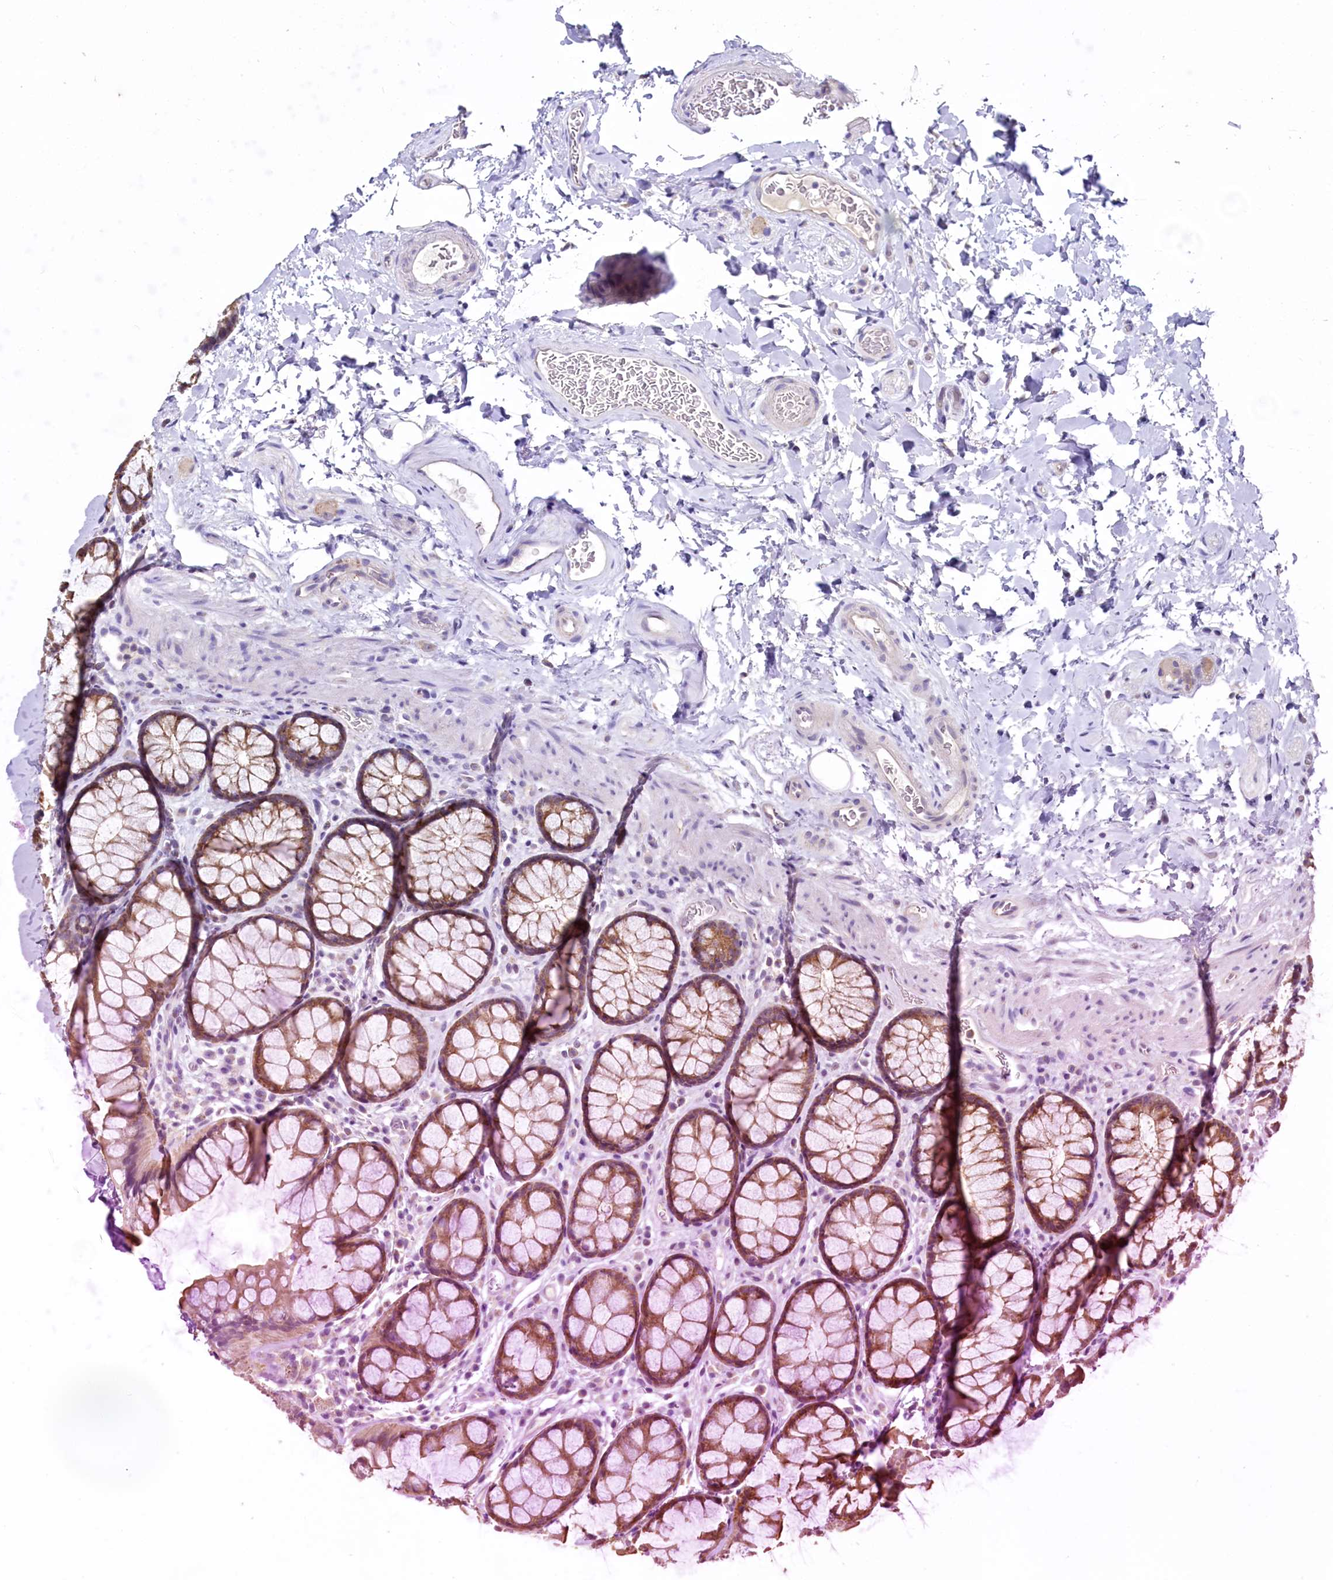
{"staining": {"intensity": "weak", "quantity": "25%-75%", "location": "cytoplasmic/membranous"}, "tissue": "colon", "cell_type": "Endothelial cells", "image_type": "normal", "snomed": [{"axis": "morphology", "description": "Normal tissue, NOS"}, {"axis": "topography", "description": "Colon"}], "caption": "Colon stained with IHC demonstrates weak cytoplasmic/membranous expression in about 25%-75% of endothelial cells.", "gene": "MRPL57", "patient": {"sex": "female", "age": 82}}